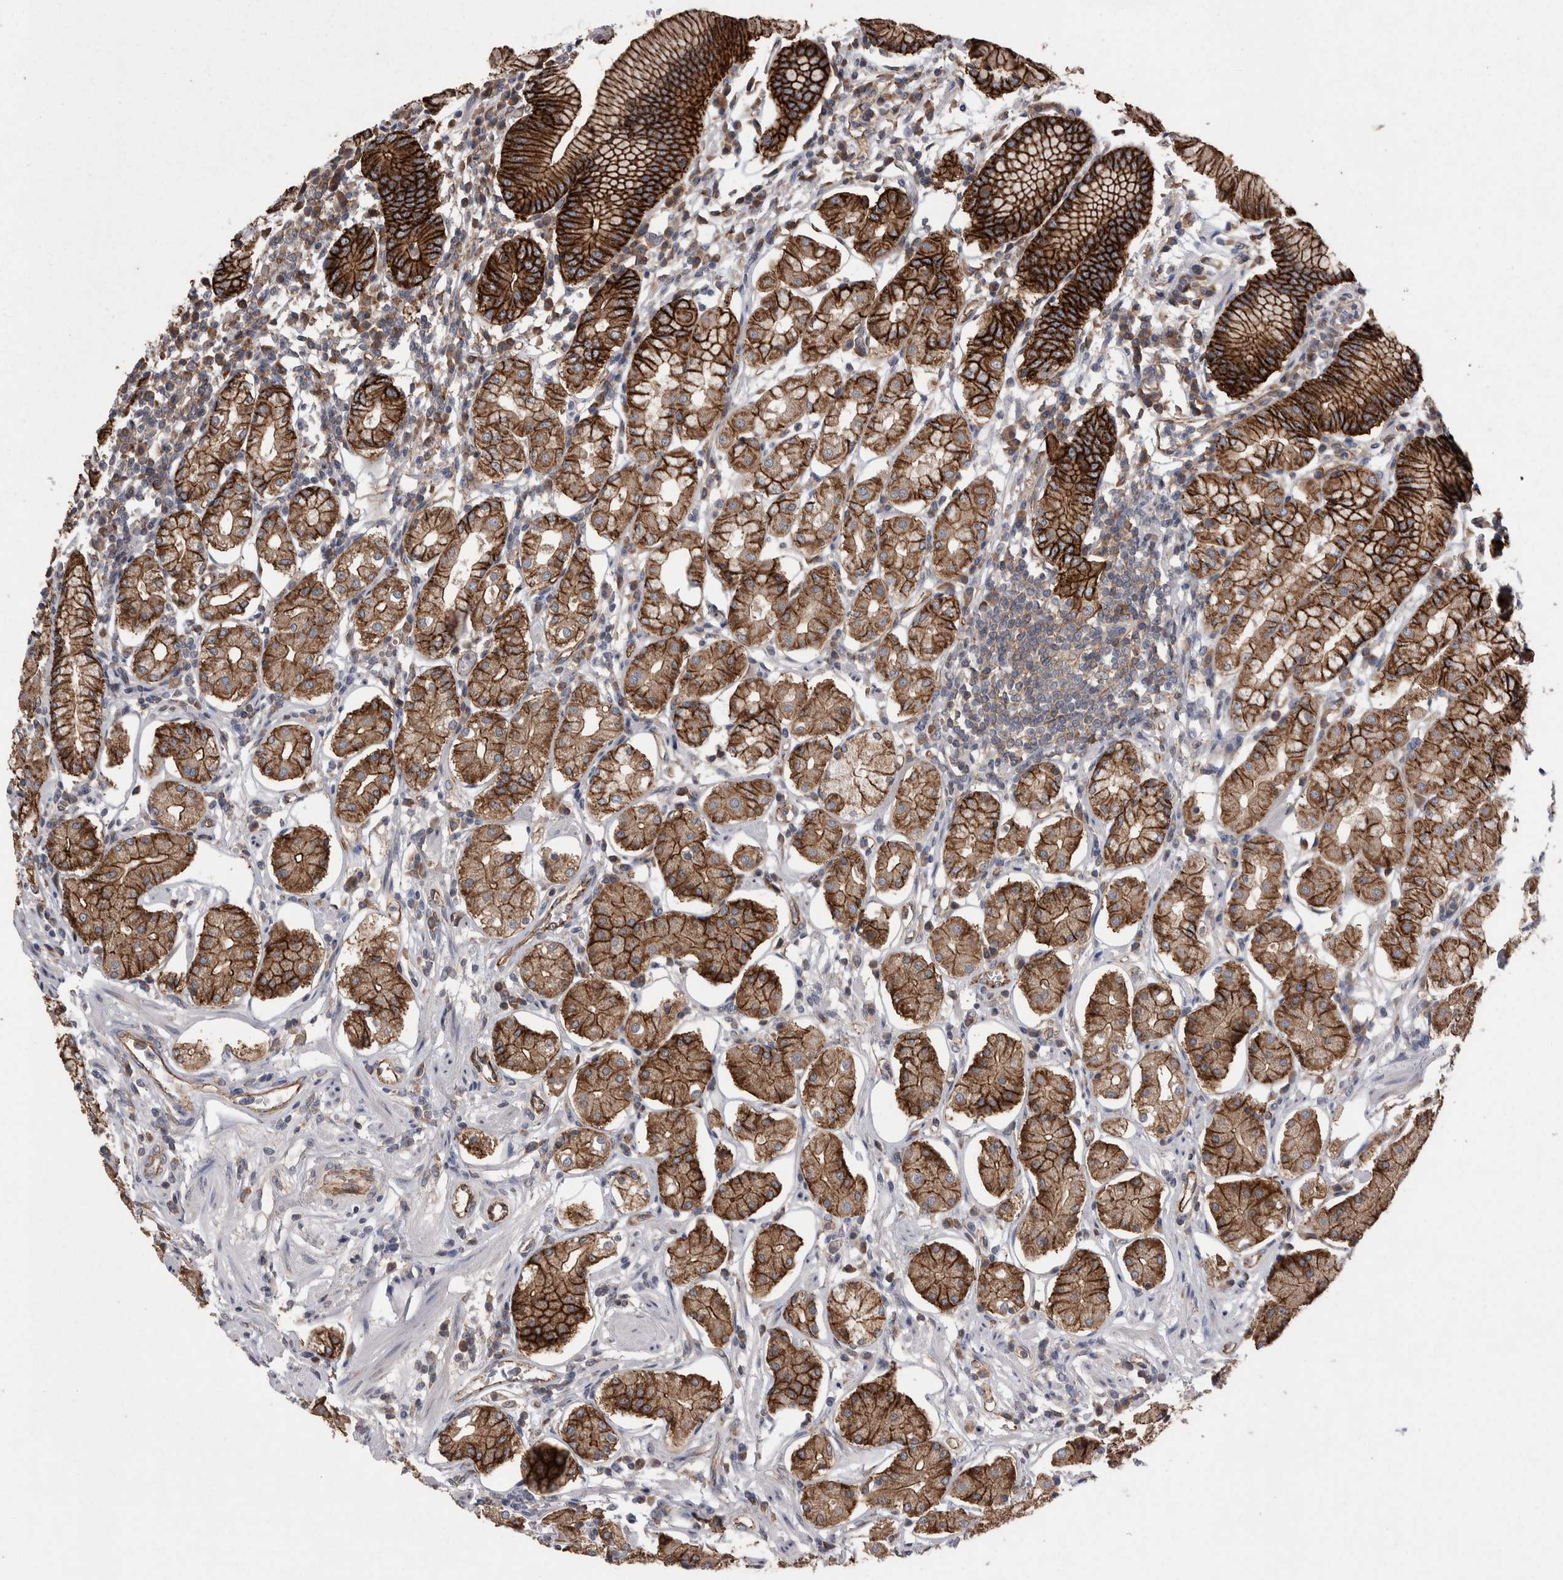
{"staining": {"intensity": "strong", "quantity": ">75%", "location": "cytoplasmic/membranous"}, "tissue": "stomach", "cell_type": "Glandular cells", "image_type": "normal", "snomed": [{"axis": "morphology", "description": "Normal tissue, NOS"}, {"axis": "topography", "description": "Stomach"}, {"axis": "topography", "description": "Stomach, lower"}], "caption": "Glandular cells exhibit strong cytoplasmic/membranous staining in about >75% of cells in benign stomach. The protein is stained brown, and the nuclei are stained in blue (DAB IHC with brightfield microscopy, high magnification).", "gene": "LIMA1", "patient": {"sex": "female", "age": 56}}